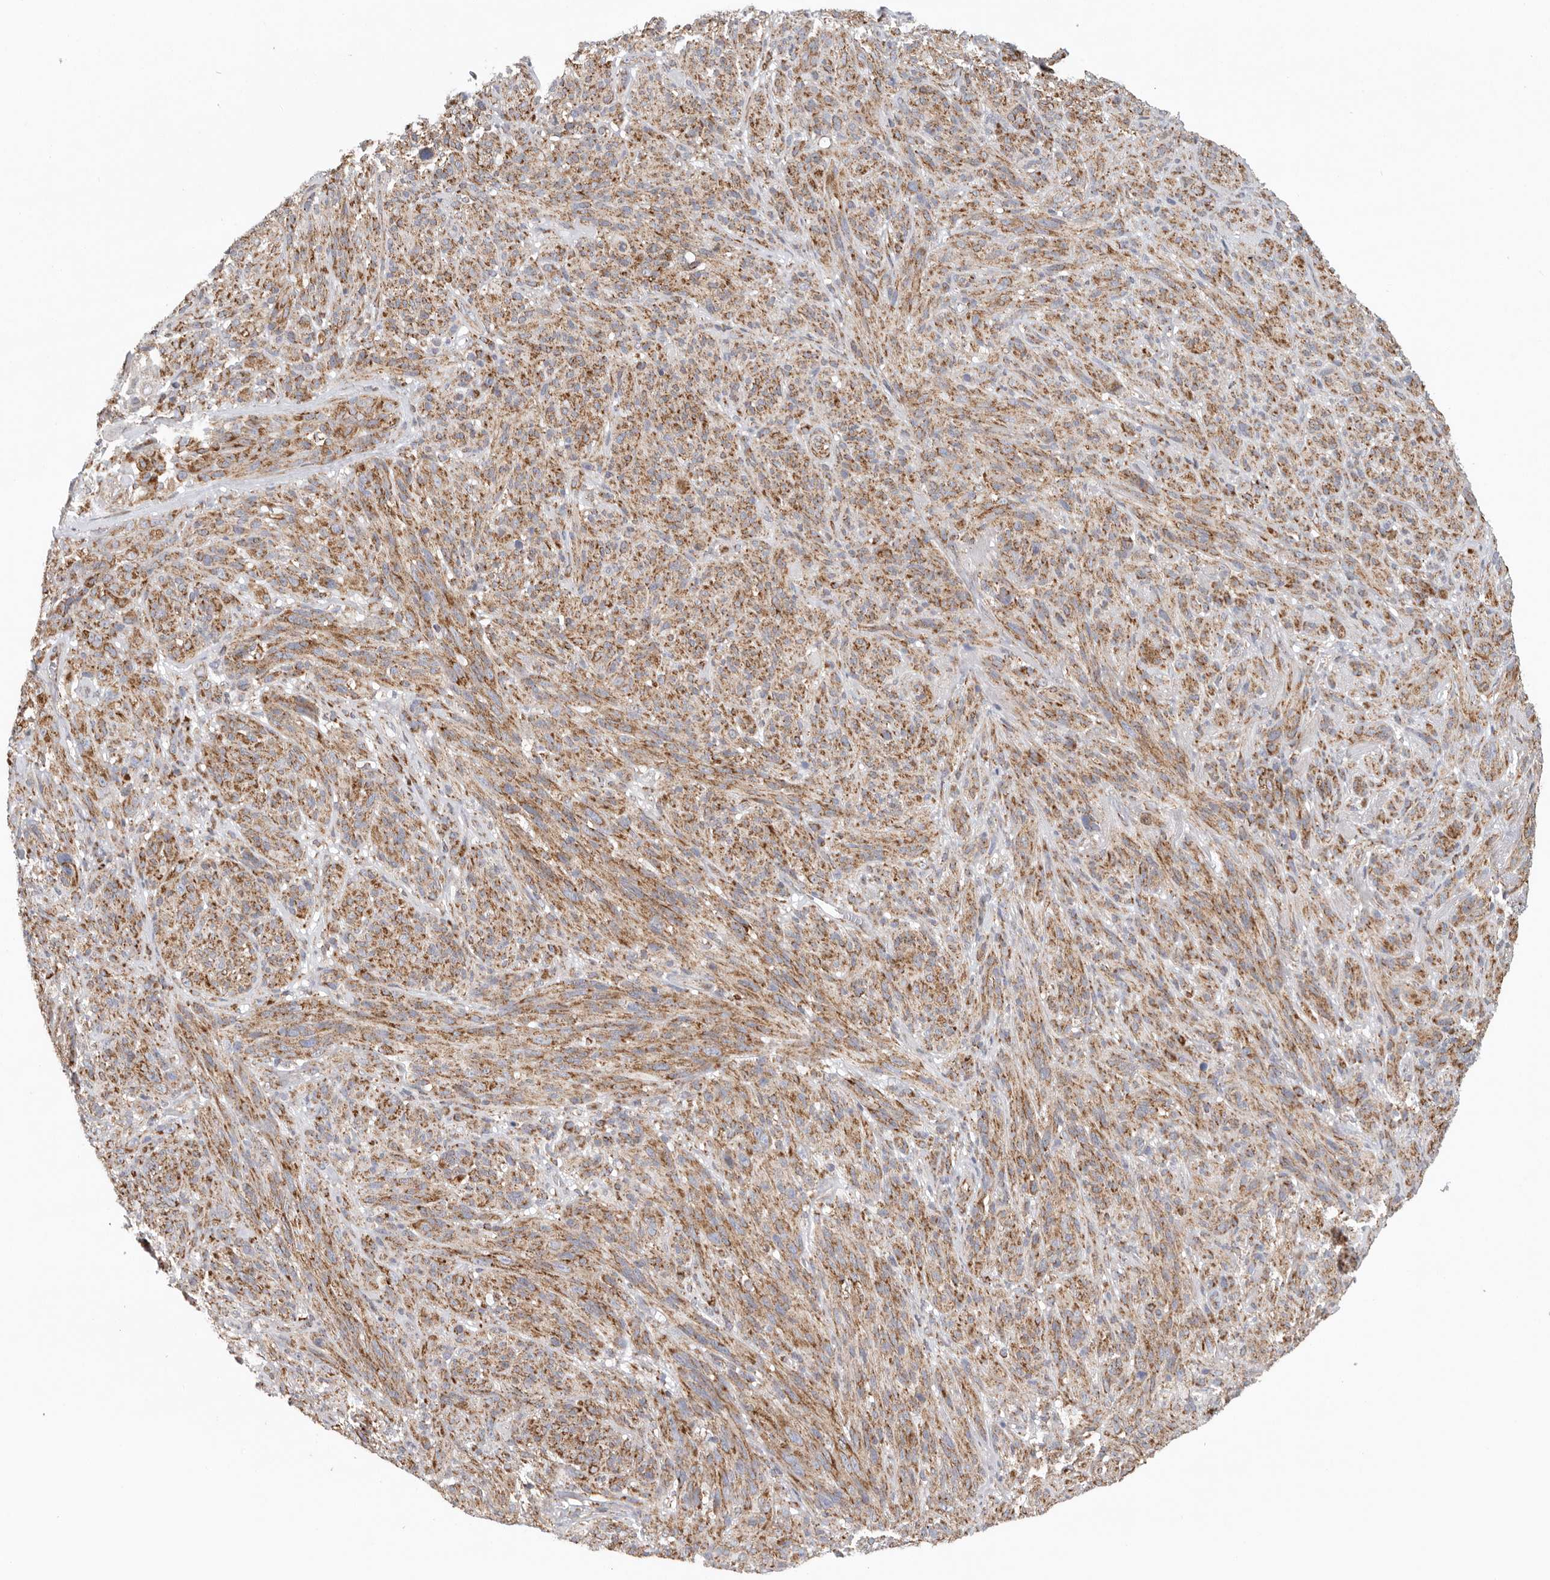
{"staining": {"intensity": "moderate", "quantity": ">75%", "location": "cytoplasmic/membranous"}, "tissue": "melanoma", "cell_type": "Tumor cells", "image_type": "cancer", "snomed": [{"axis": "morphology", "description": "Malignant melanoma, NOS"}, {"axis": "topography", "description": "Skin of head"}], "caption": "Tumor cells demonstrate medium levels of moderate cytoplasmic/membranous staining in approximately >75% of cells in human malignant melanoma.", "gene": "FKBP8", "patient": {"sex": "male", "age": 96}}